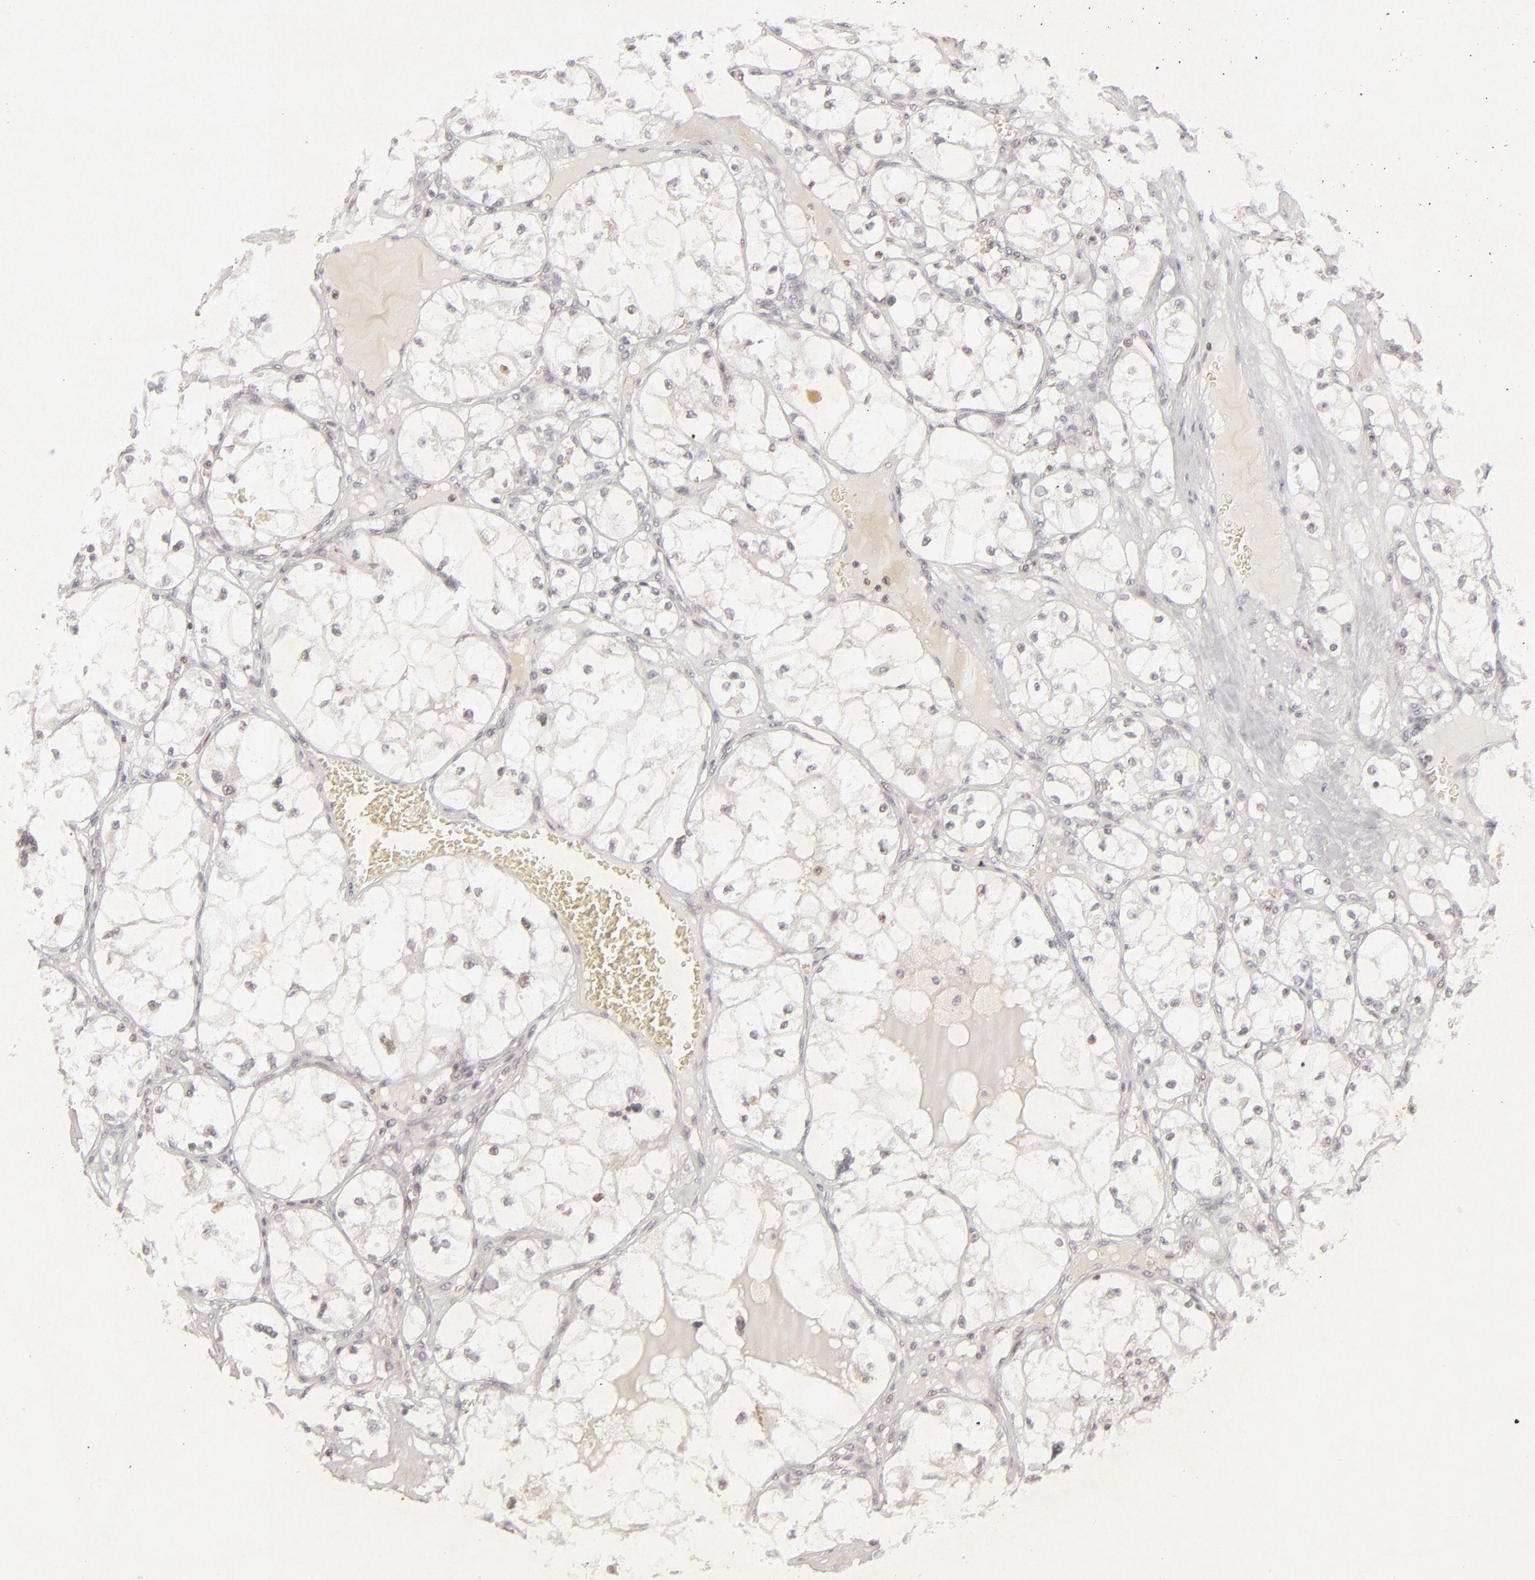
{"staining": {"intensity": "negative", "quantity": "none", "location": "none"}, "tissue": "renal cancer", "cell_type": "Tumor cells", "image_type": "cancer", "snomed": [{"axis": "morphology", "description": "Adenocarcinoma, NOS"}, {"axis": "topography", "description": "Kidney"}], "caption": "Tumor cells show no significant protein expression in renal adenocarcinoma.", "gene": "FEN1", "patient": {"sex": "male", "age": 61}}